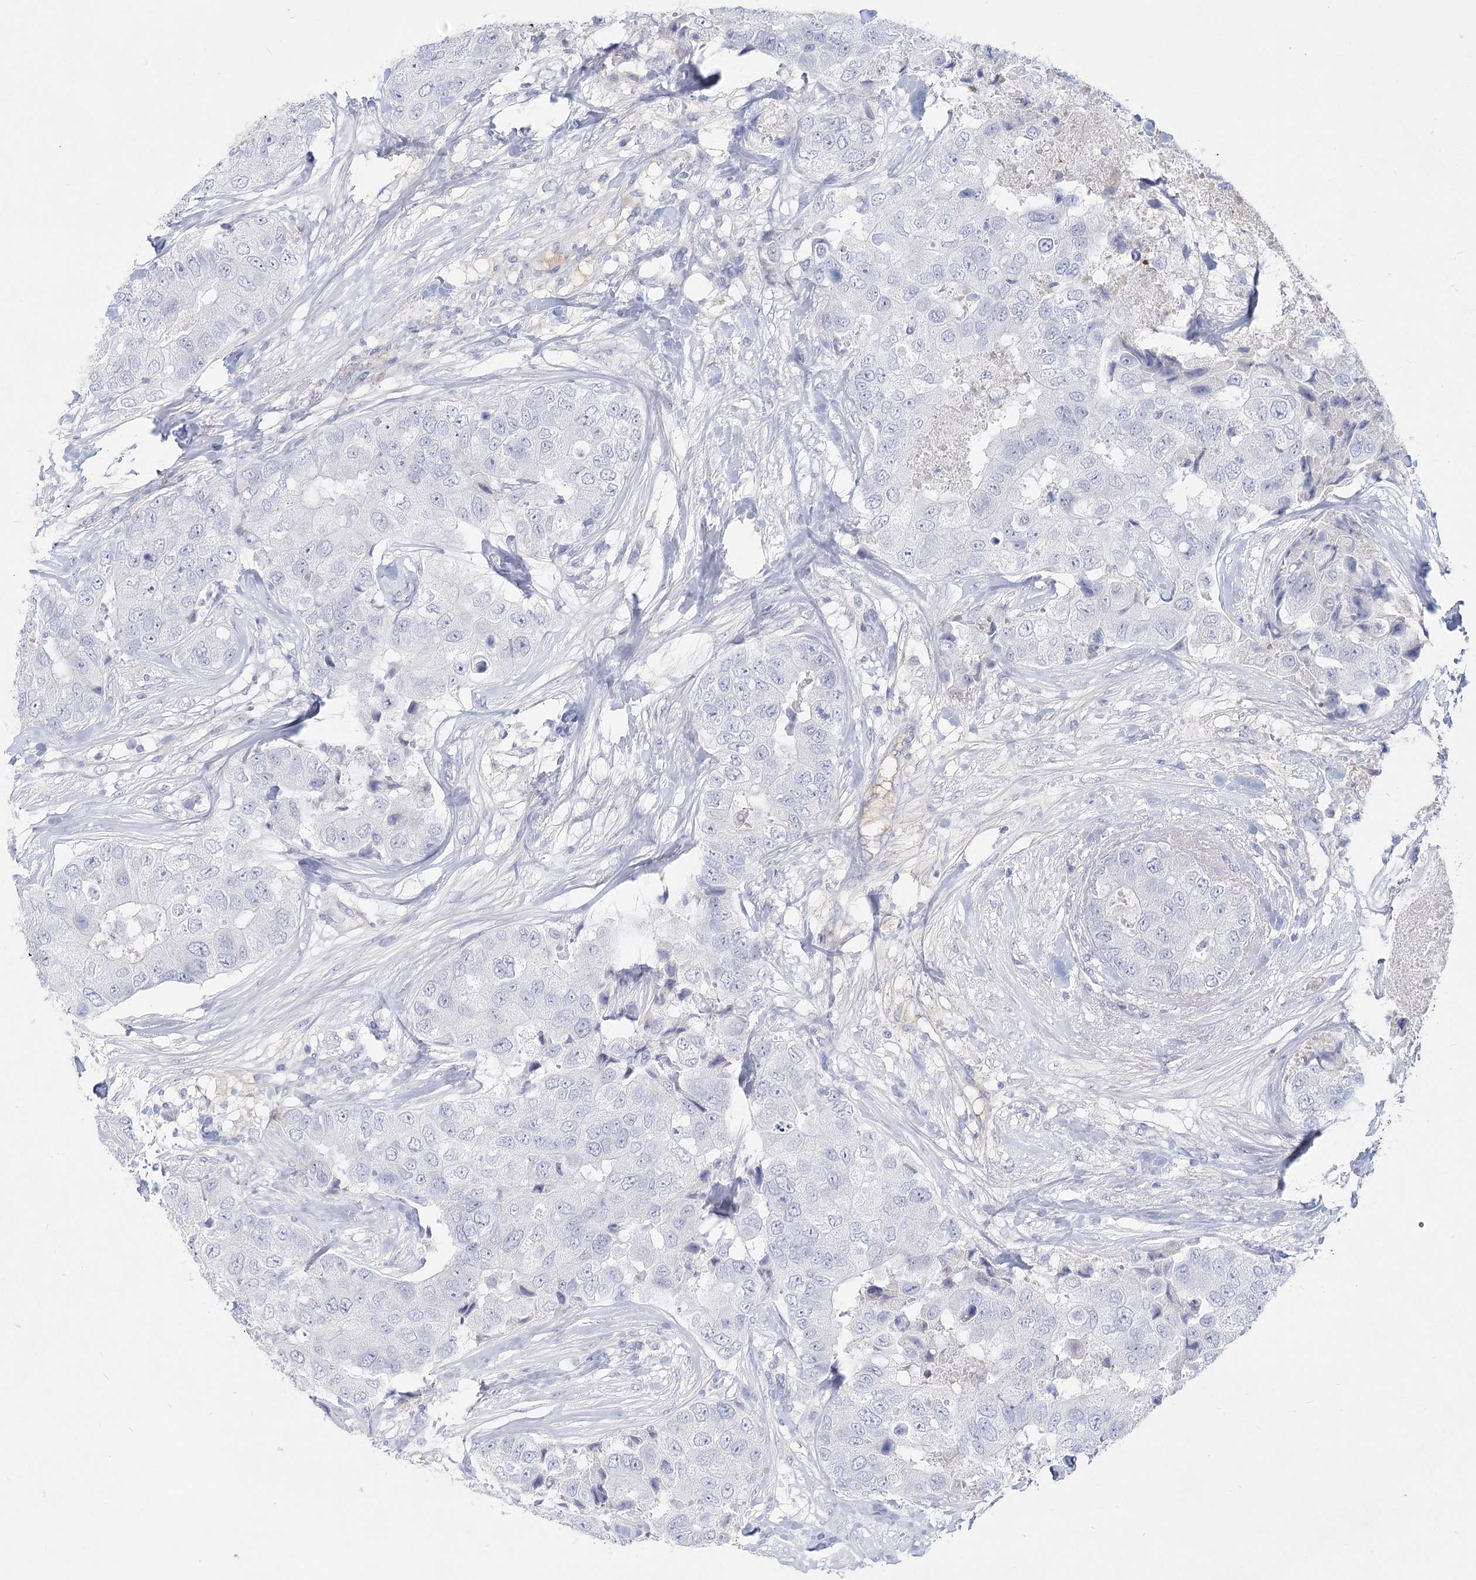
{"staining": {"intensity": "negative", "quantity": "none", "location": "none"}, "tissue": "breast cancer", "cell_type": "Tumor cells", "image_type": "cancer", "snomed": [{"axis": "morphology", "description": "Duct carcinoma"}, {"axis": "topography", "description": "Breast"}], "caption": "Immunohistochemistry (IHC) micrograph of neoplastic tissue: human breast infiltrating ductal carcinoma stained with DAB shows no significant protein expression in tumor cells. (DAB (3,3'-diaminobenzidine) IHC with hematoxylin counter stain).", "gene": "TASOR2", "patient": {"sex": "female", "age": 62}}